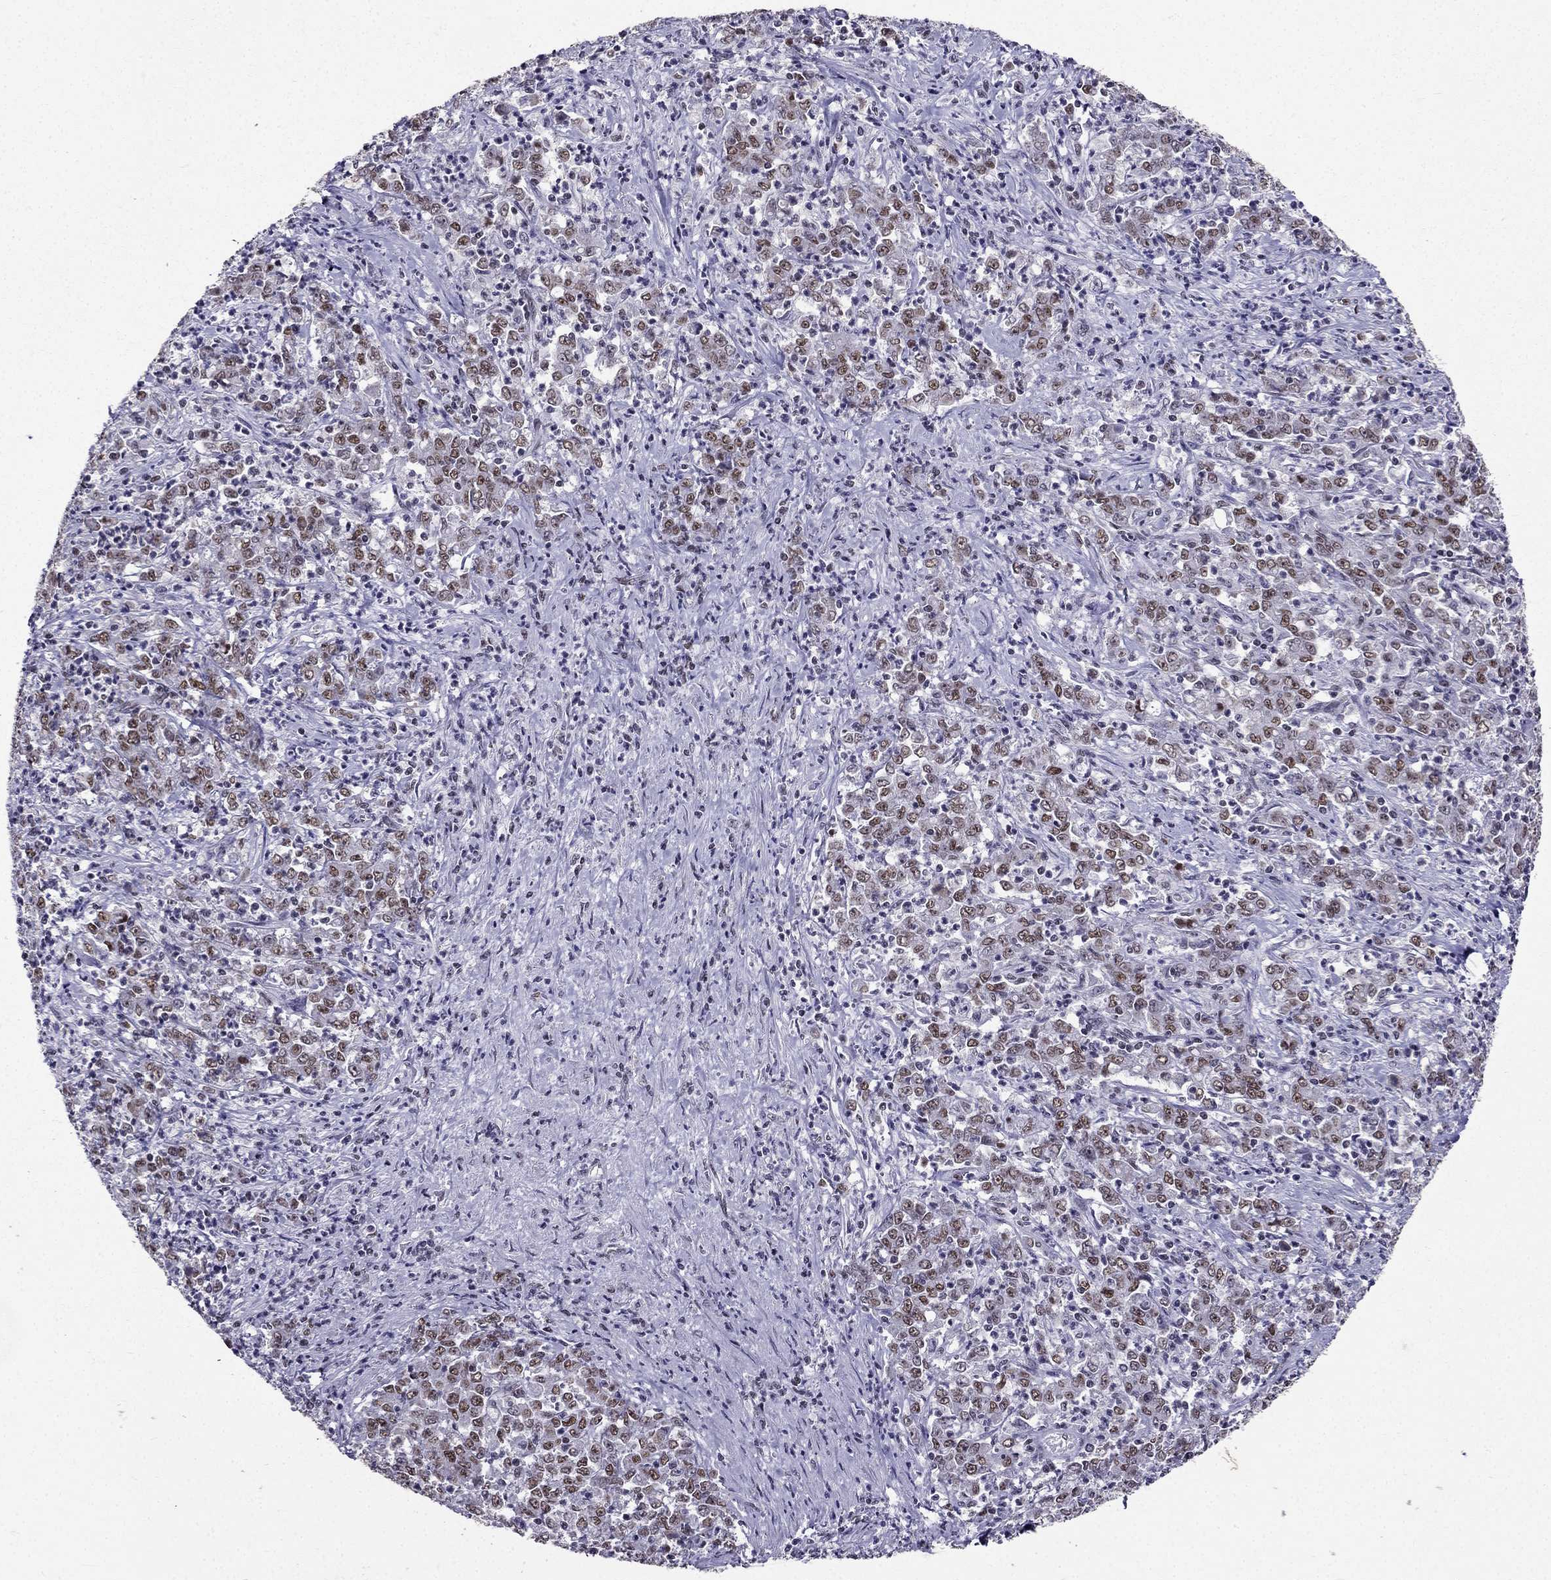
{"staining": {"intensity": "moderate", "quantity": "<25%", "location": "nuclear"}, "tissue": "stomach cancer", "cell_type": "Tumor cells", "image_type": "cancer", "snomed": [{"axis": "morphology", "description": "Adenocarcinoma, NOS"}, {"axis": "topography", "description": "Stomach, lower"}], "caption": "Tumor cells exhibit low levels of moderate nuclear expression in approximately <25% of cells in human stomach cancer (adenocarcinoma).", "gene": "ZNF420", "patient": {"sex": "female", "age": 71}}